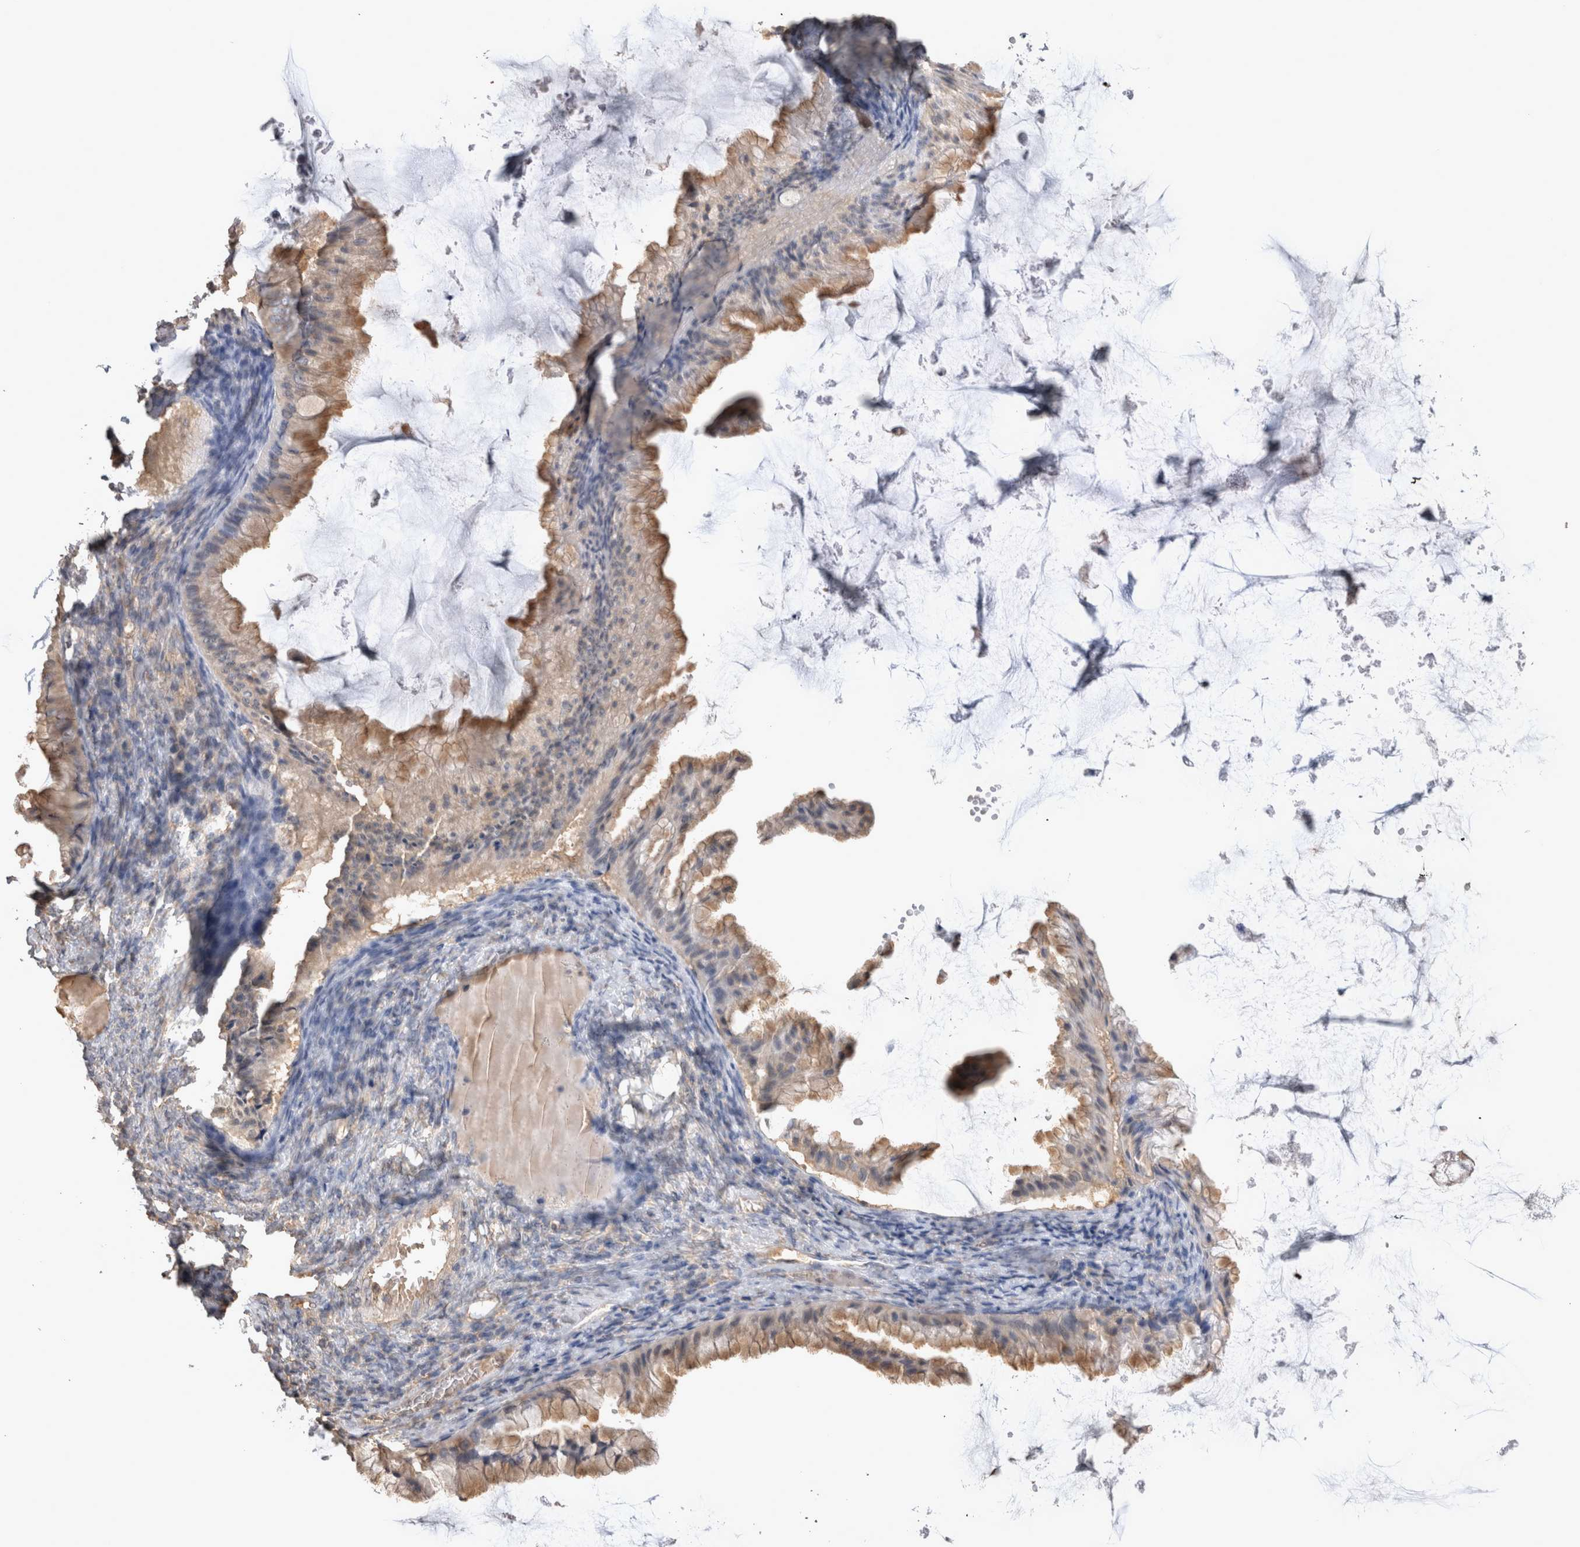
{"staining": {"intensity": "weak", "quantity": ">75%", "location": "cytoplasmic/membranous"}, "tissue": "ovarian cancer", "cell_type": "Tumor cells", "image_type": "cancer", "snomed": [{"axis": "morphology", "description": "Cystadenocarcinoma, mucinous, NOS"}, {"axis": "topography", "description": "Ovary"}], "caption": "IHC of ovarian mucinous cystadenocarcinoma shows low levels of weak cytoplasmic/membranous positivity in approximately >75% of tumor cells. (Stains: DAB (3,3'-diaminobenzidine) in brown, nuclei in blue, Microscopy: brightfield microscopy at high magnification).", "gene": "TMED7", "patient": {"sex": "female", "age": 61}}